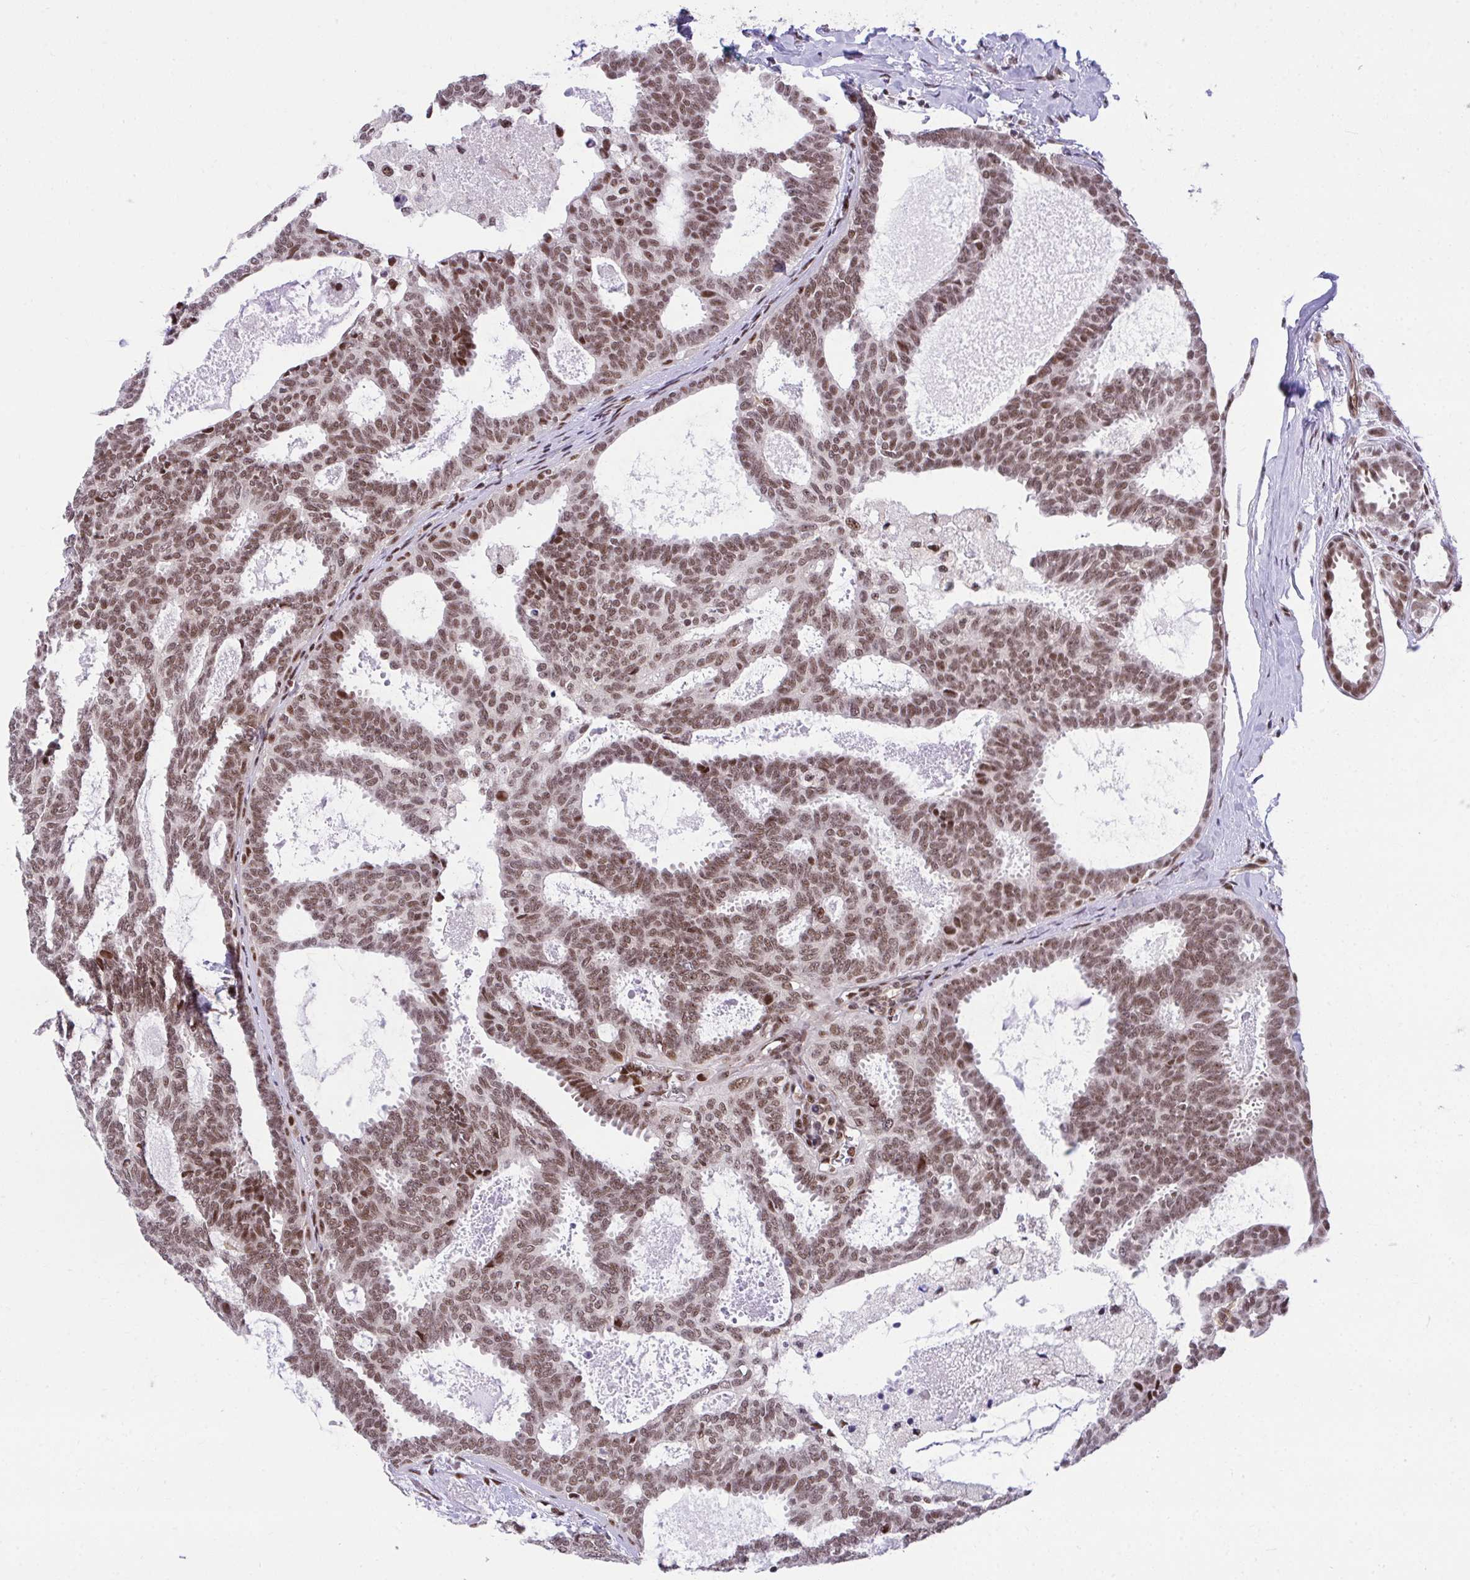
{"staining": {"intensity": "moderate", "quantity": ">75%", "location": "nuclear"}, "tissue": "breast cancer", "cell_type": "Tumor cells", "image_type": "cancer", "snomed": [{"axis": "morphology", "description": "Intraductal carcinoma, in situ"}, {"axis": "morphology", "description": "Duct carcinoma"}, {"axis": "morphology", "description": "Lobular carcinoma, in situ"}, {"axis": "topography", "description": "Breast"}], "caption": "IHC micrograph of human intraductal carcinoma,  in situ (breast) stained for a protein (brown), which demonstrates medium levels of moderate nuclear positivity in about >75% of tumor cells.", "gene": "HOXA4", "patient": {"sex": "female", "age": 44}}